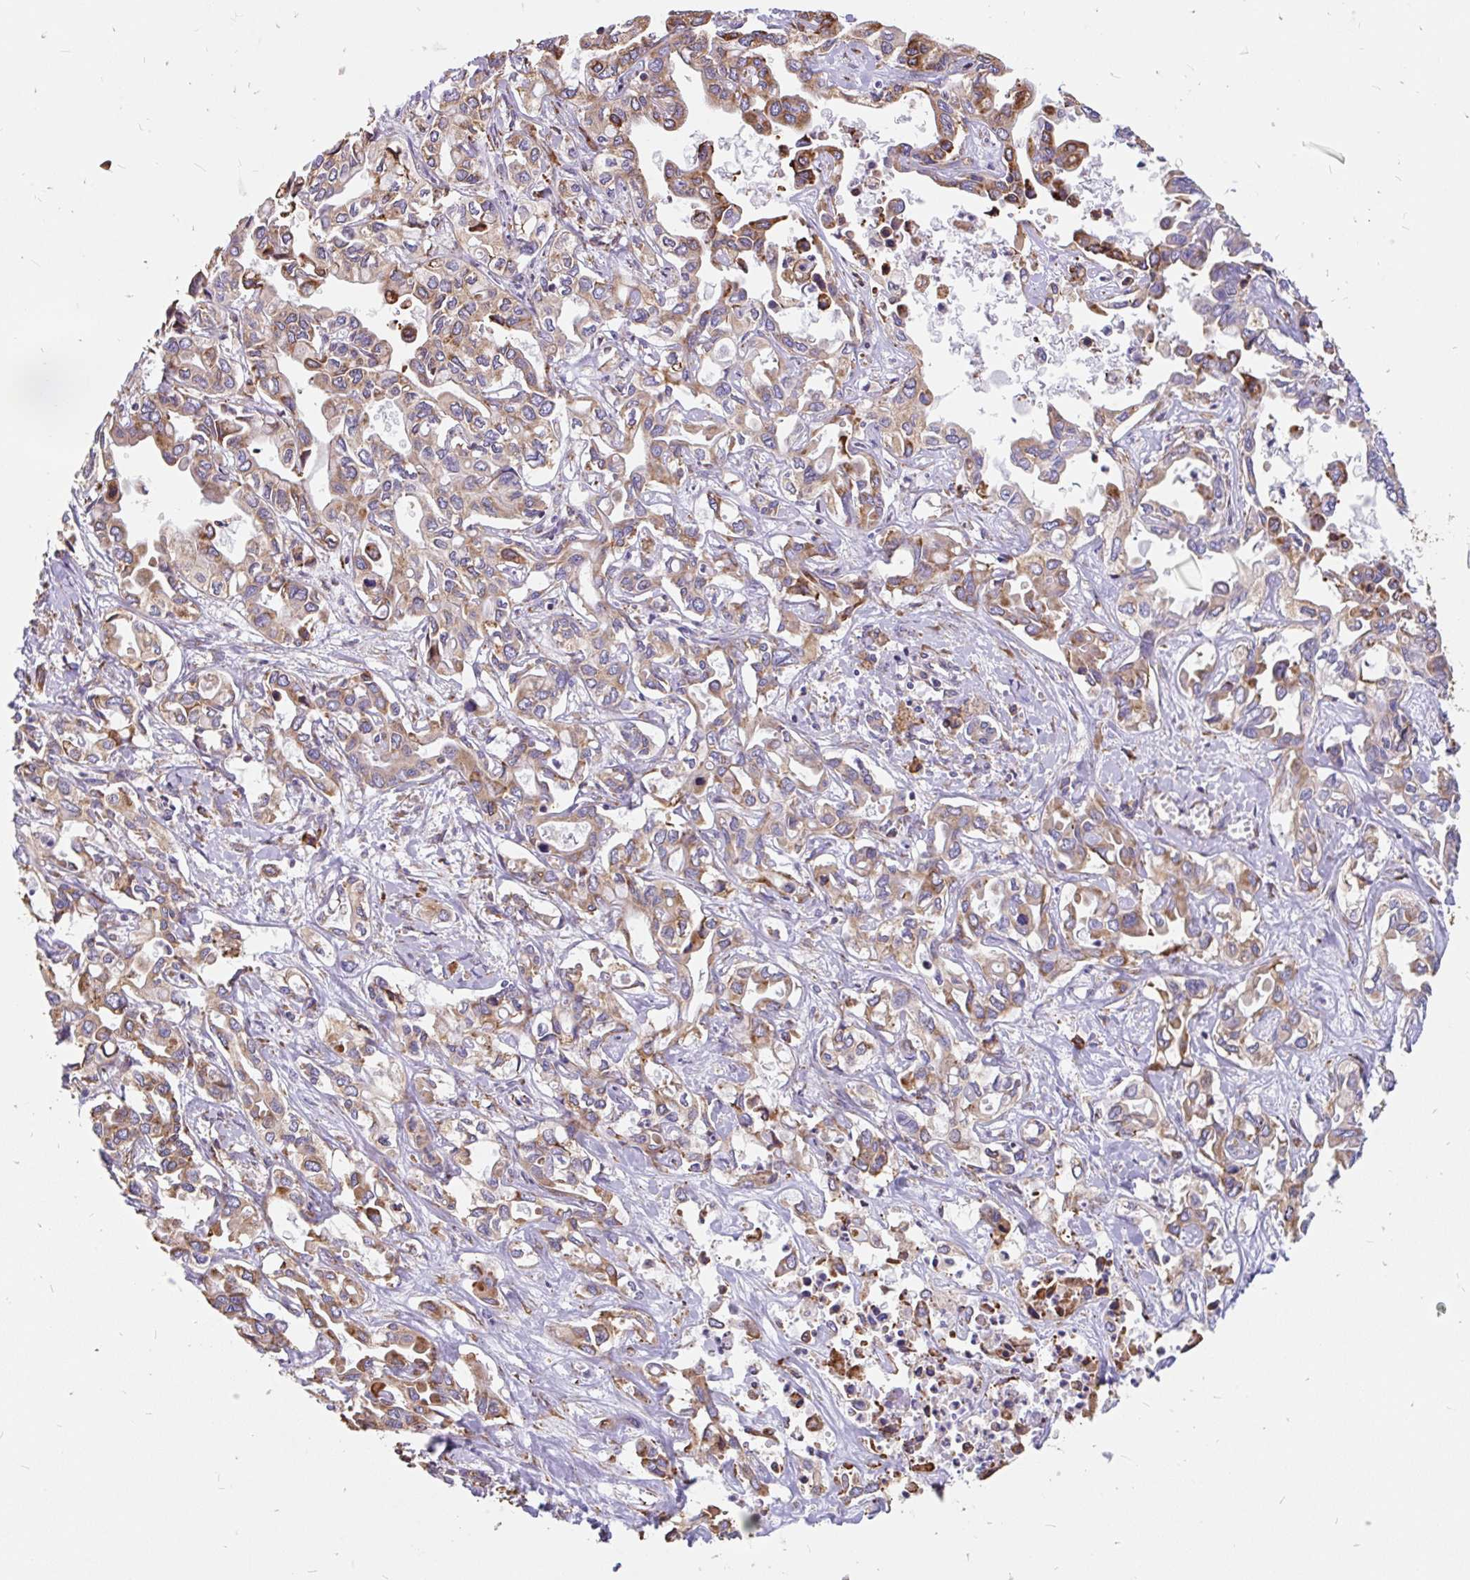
{"staining": {"intensity": "moderate", "quantity": "25%-75%", "location": "cytoplasmic/membranous"}, "tissue": "liver cancer", "cell_type": "Tumor cells", "image_type": "cancer", "snomed": [{"axis": "morphology", "description": "Cholangiocarcinoma"}, {"axis": "topography", "description": "Liver"}], "caption": "A brown stain highlights moderate cytoplasmic/membranous positivity of a protein in human liver cancer tumor cells.", "gene": "EML5", "patient": {"sex": "female", "age": 64}}